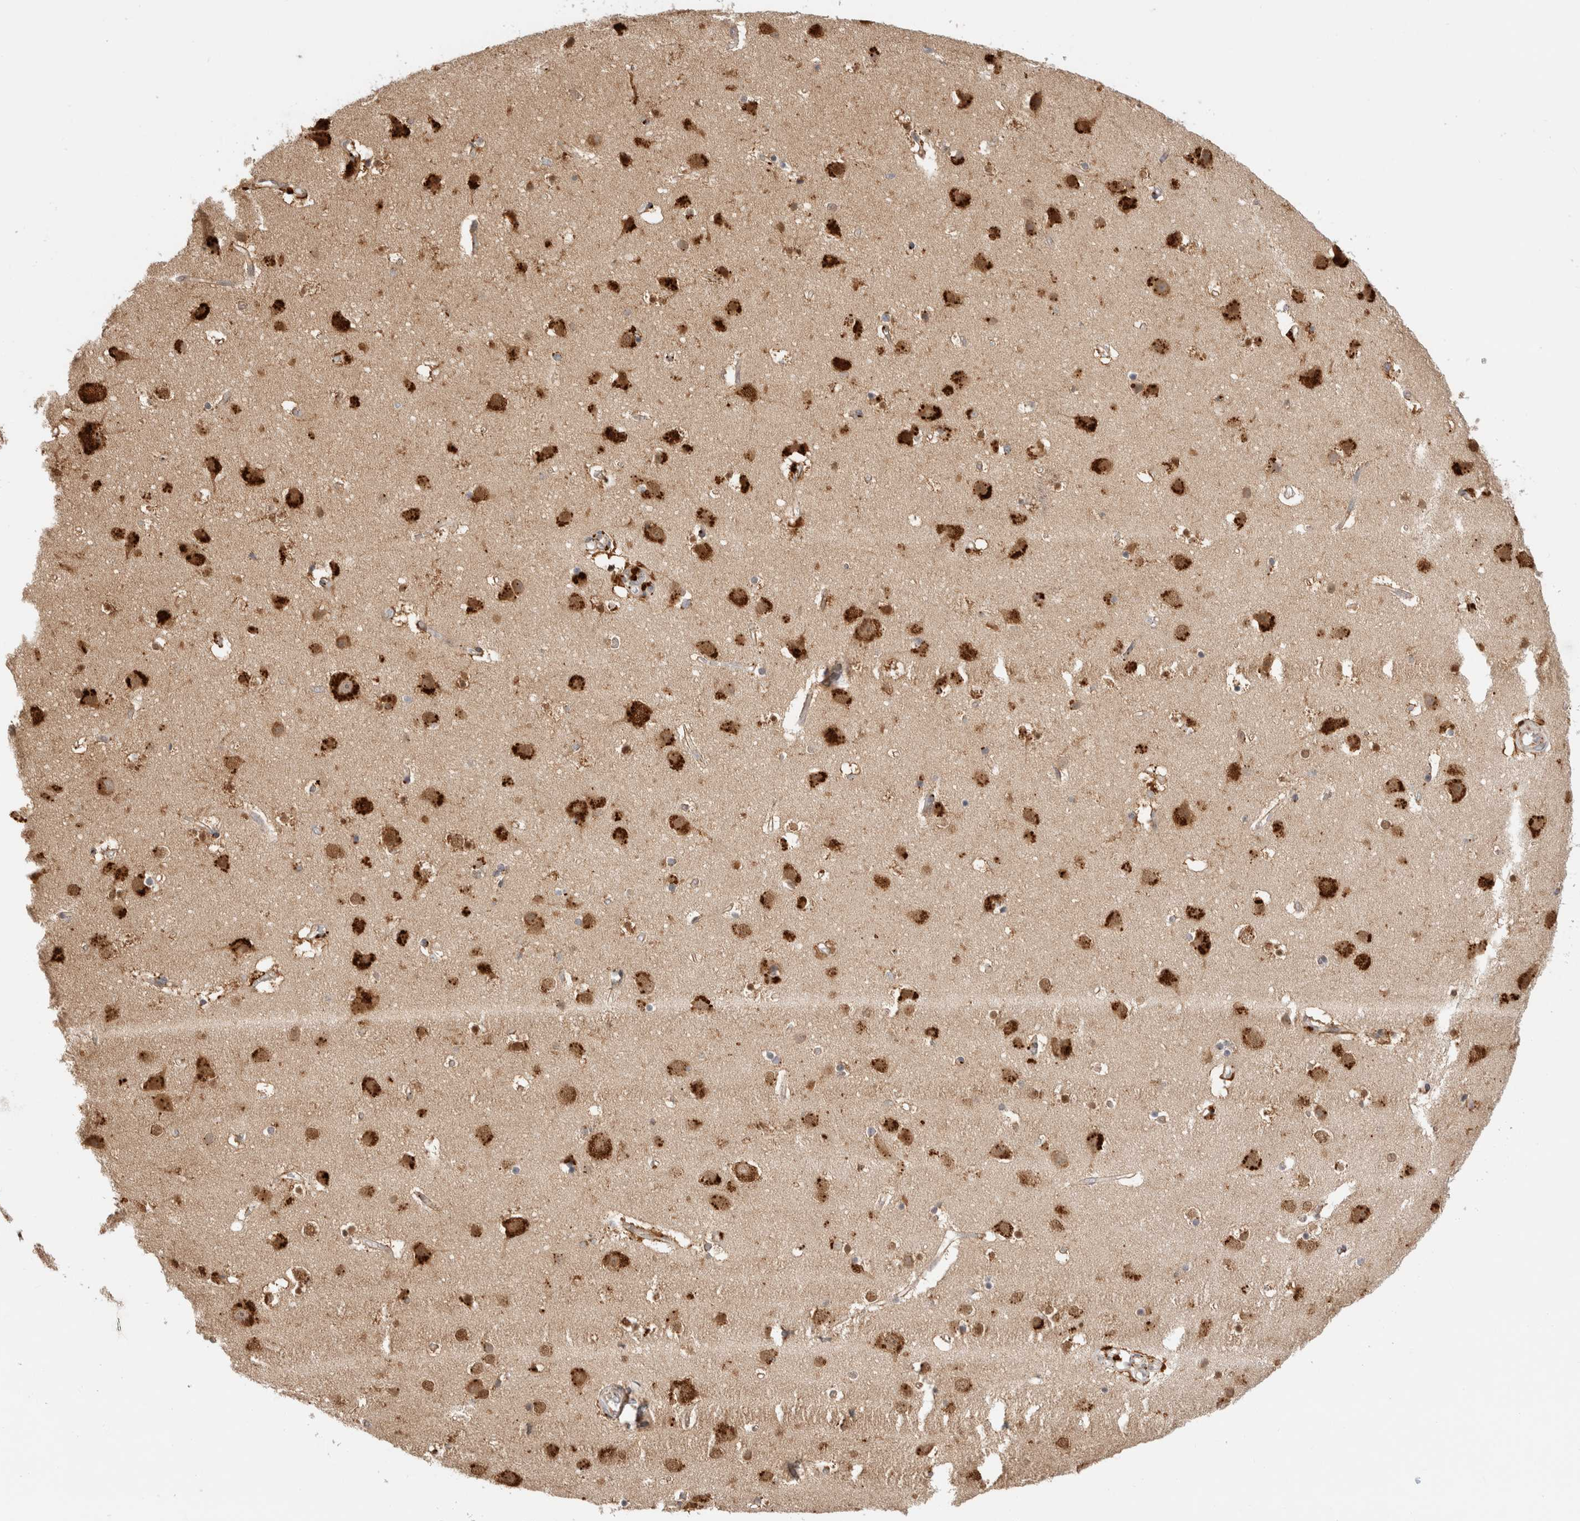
{"staining": {"intensity": "weak", "quantity": ">75%", "location": "cytoplasmic/membranous"}, "tissue": "cerebral cortex", "cell_type": "Endothelial cells", "image_type": "normal", "snomed": [{"axis": "morphology", "description": "Normal tissue, NOS"}, {"axis": "topography", "description": "Cerebral cortex"}], "caption": "Normal cerebral cortex was stained to show a protein in brown. There is low levels of weak cytoplasmic/membranous expression in about >75% of endothelial cells.", "gene": "ACTL9", "patient": {"sex": "male", "age": 54}}